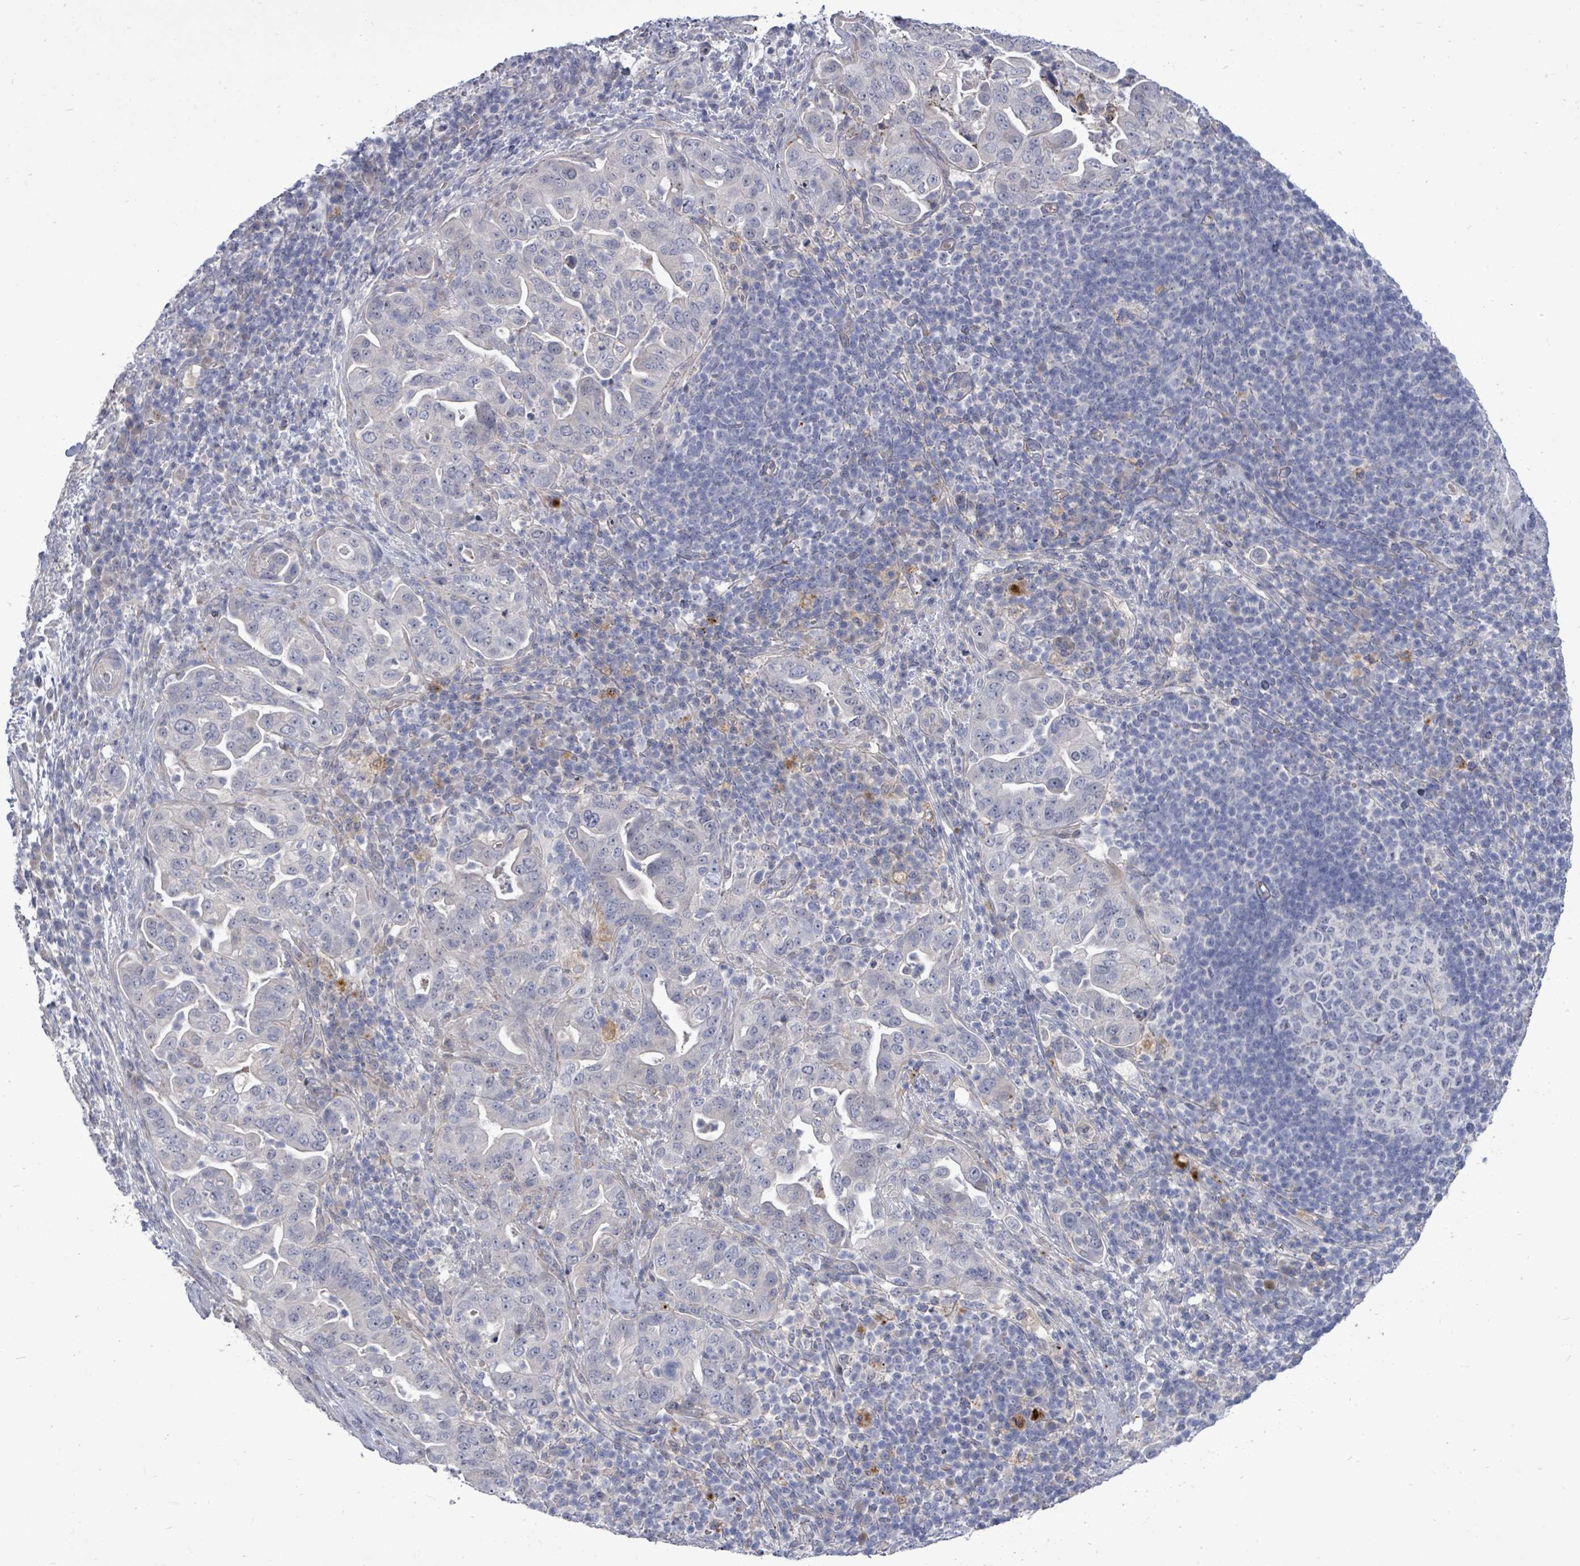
{"staining": {"intensity": "negative", "quantity": "none", "location": "none"}, "tissue": "pancreatic cancer", "cell_type": "Tumor cells", "image_type": "cancer", "snomed": [{"axis": "morphology", "description": "Adenocarcinoma, NOS"}, {"axis": "topography", "description": "Pancreas"}], "caption": "A micrograph of pancreatic cancer stained for a protein shows no brown staining in tumor cells. Brightfield microscopy of immunohistochemistry stained with DAB (brown) and hematoxylin (blue), captured at high magnification.", "gene": "CT45A5", "patient": {"sex": "female", "age": 63}}